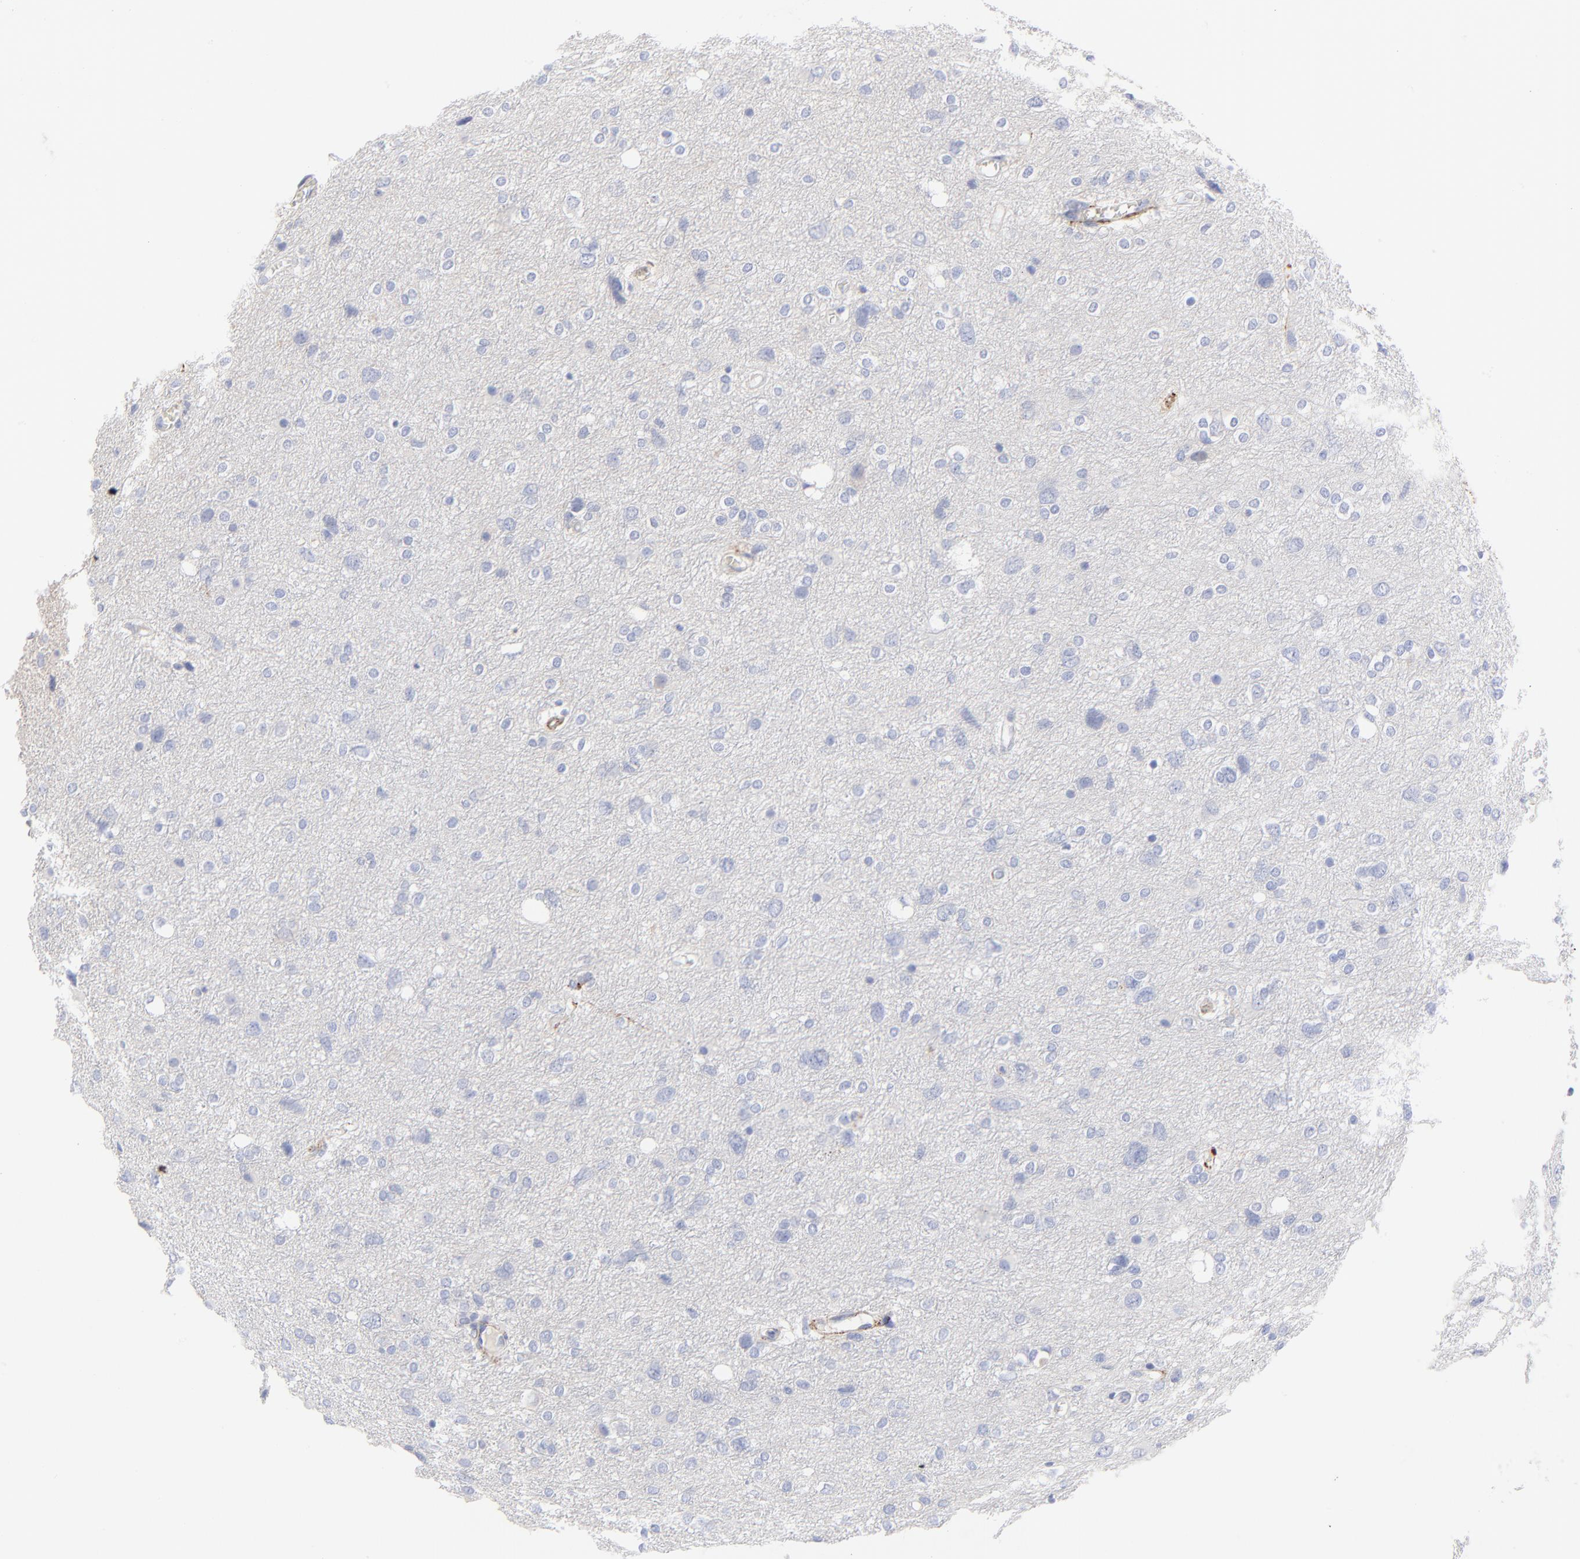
{"staining": {"intensity": "negative", "quantity": "none", "location": "none"}, "tissue": "glioma", "cell_type": "Tumor cells", "image_type": "cancer", "snomed": [{"axis": "morphology", "description": "Glioma, malignant, High grade"}, {"axis": "topography", "description": "Brain"}], "caption": "This is a histopathology image of immunohistochemistry staining of malignant glioma (high-grade), which shows no positivity in tumor cells.", "gene": "FBLN2", "patient": {"sex": "female", "age": 59}}